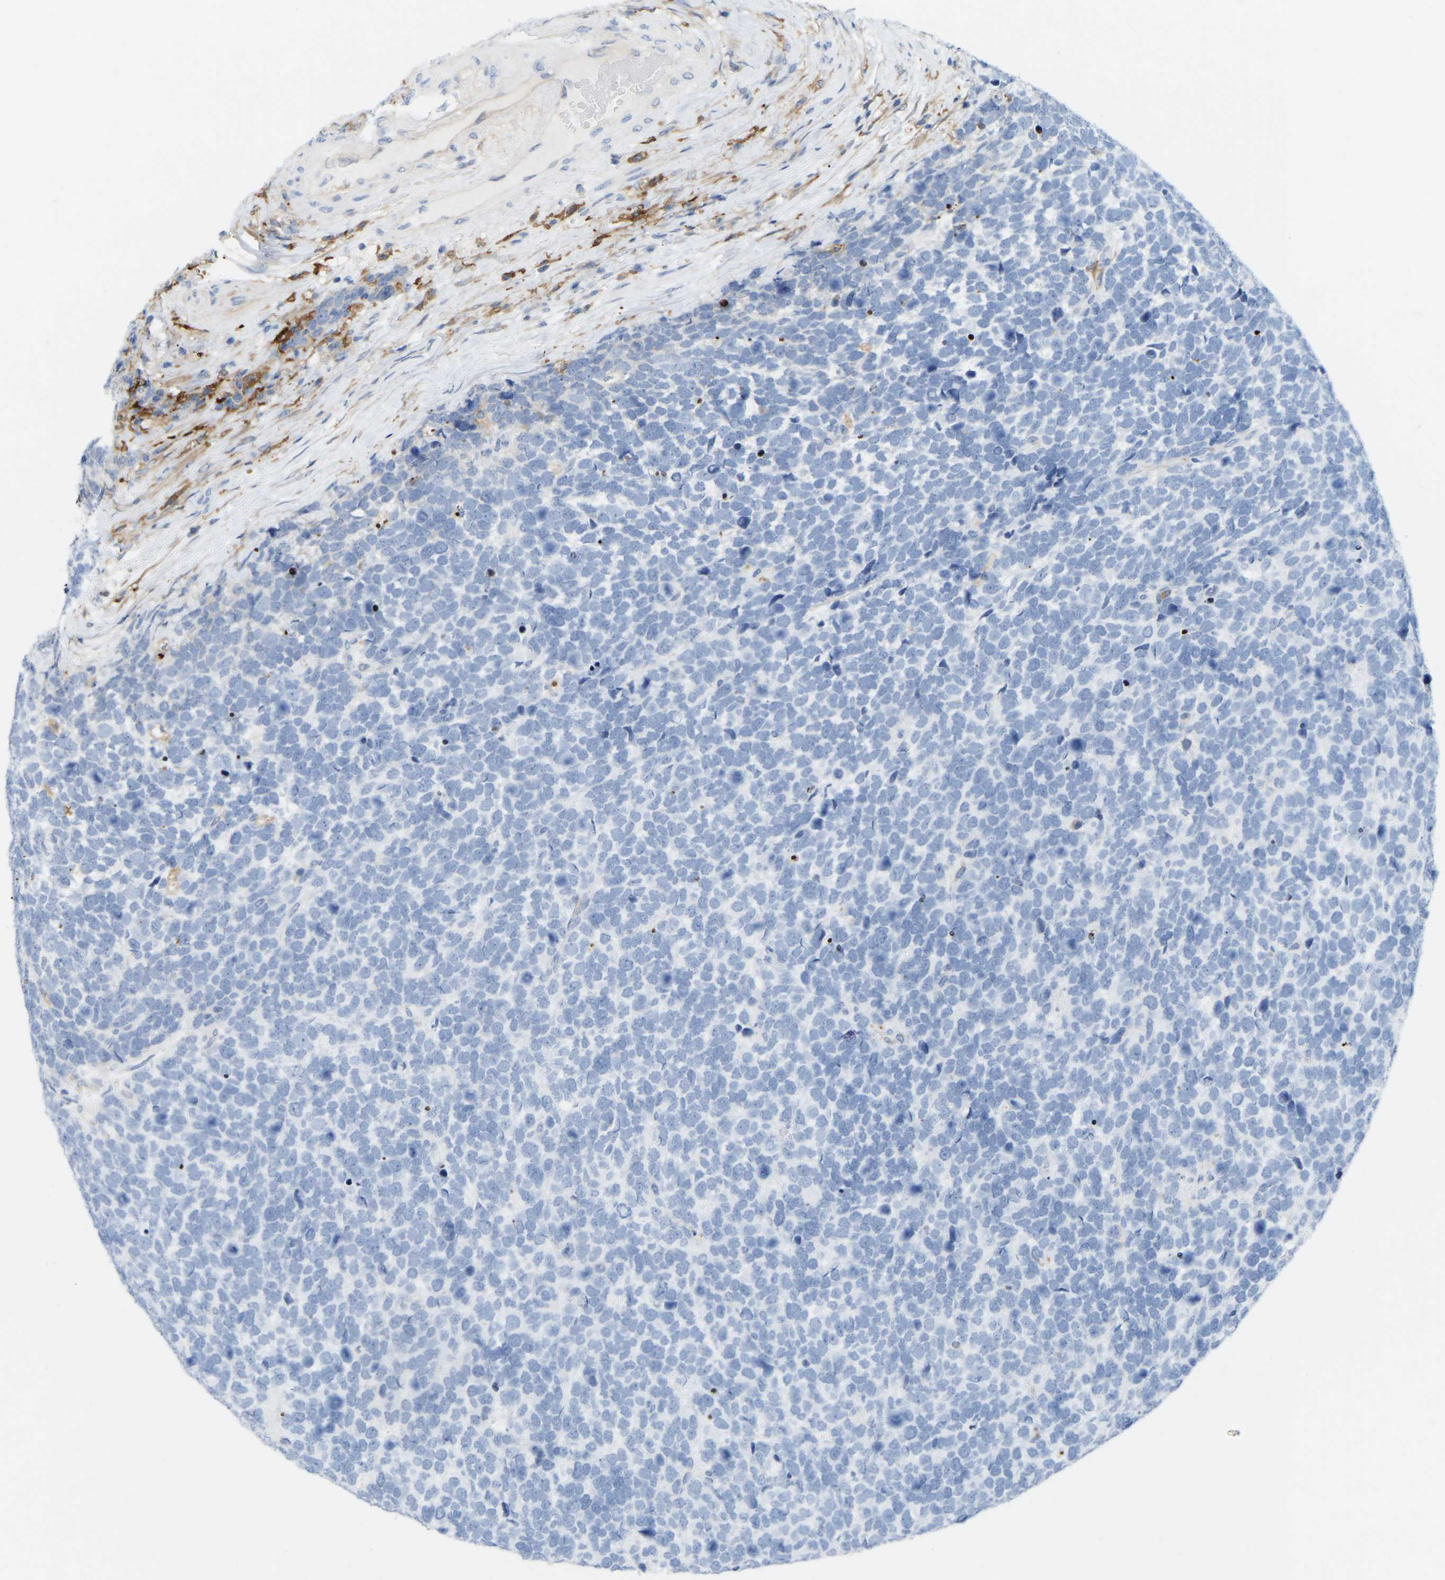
{"staining": {"intensity": "negative", "quantity": "none", "location": "none"}, "tissue": "urothelial cancer", "cell_type": "Tumor cells", "image_type": "cancer", "snomed": [{"axis": "morphology", "description": "Urothelial carcinoma, High grade"}, {"axis": "topography", "description": "Urinary bladder"}], "caption": "A high-resolution image shows immunohistochemistry staining of high-grade urothelial carcinoma, which shows no significant staining in tumor cells.", "gene": "ABTB2", "patient": {"sex": "female", "age": 82}}